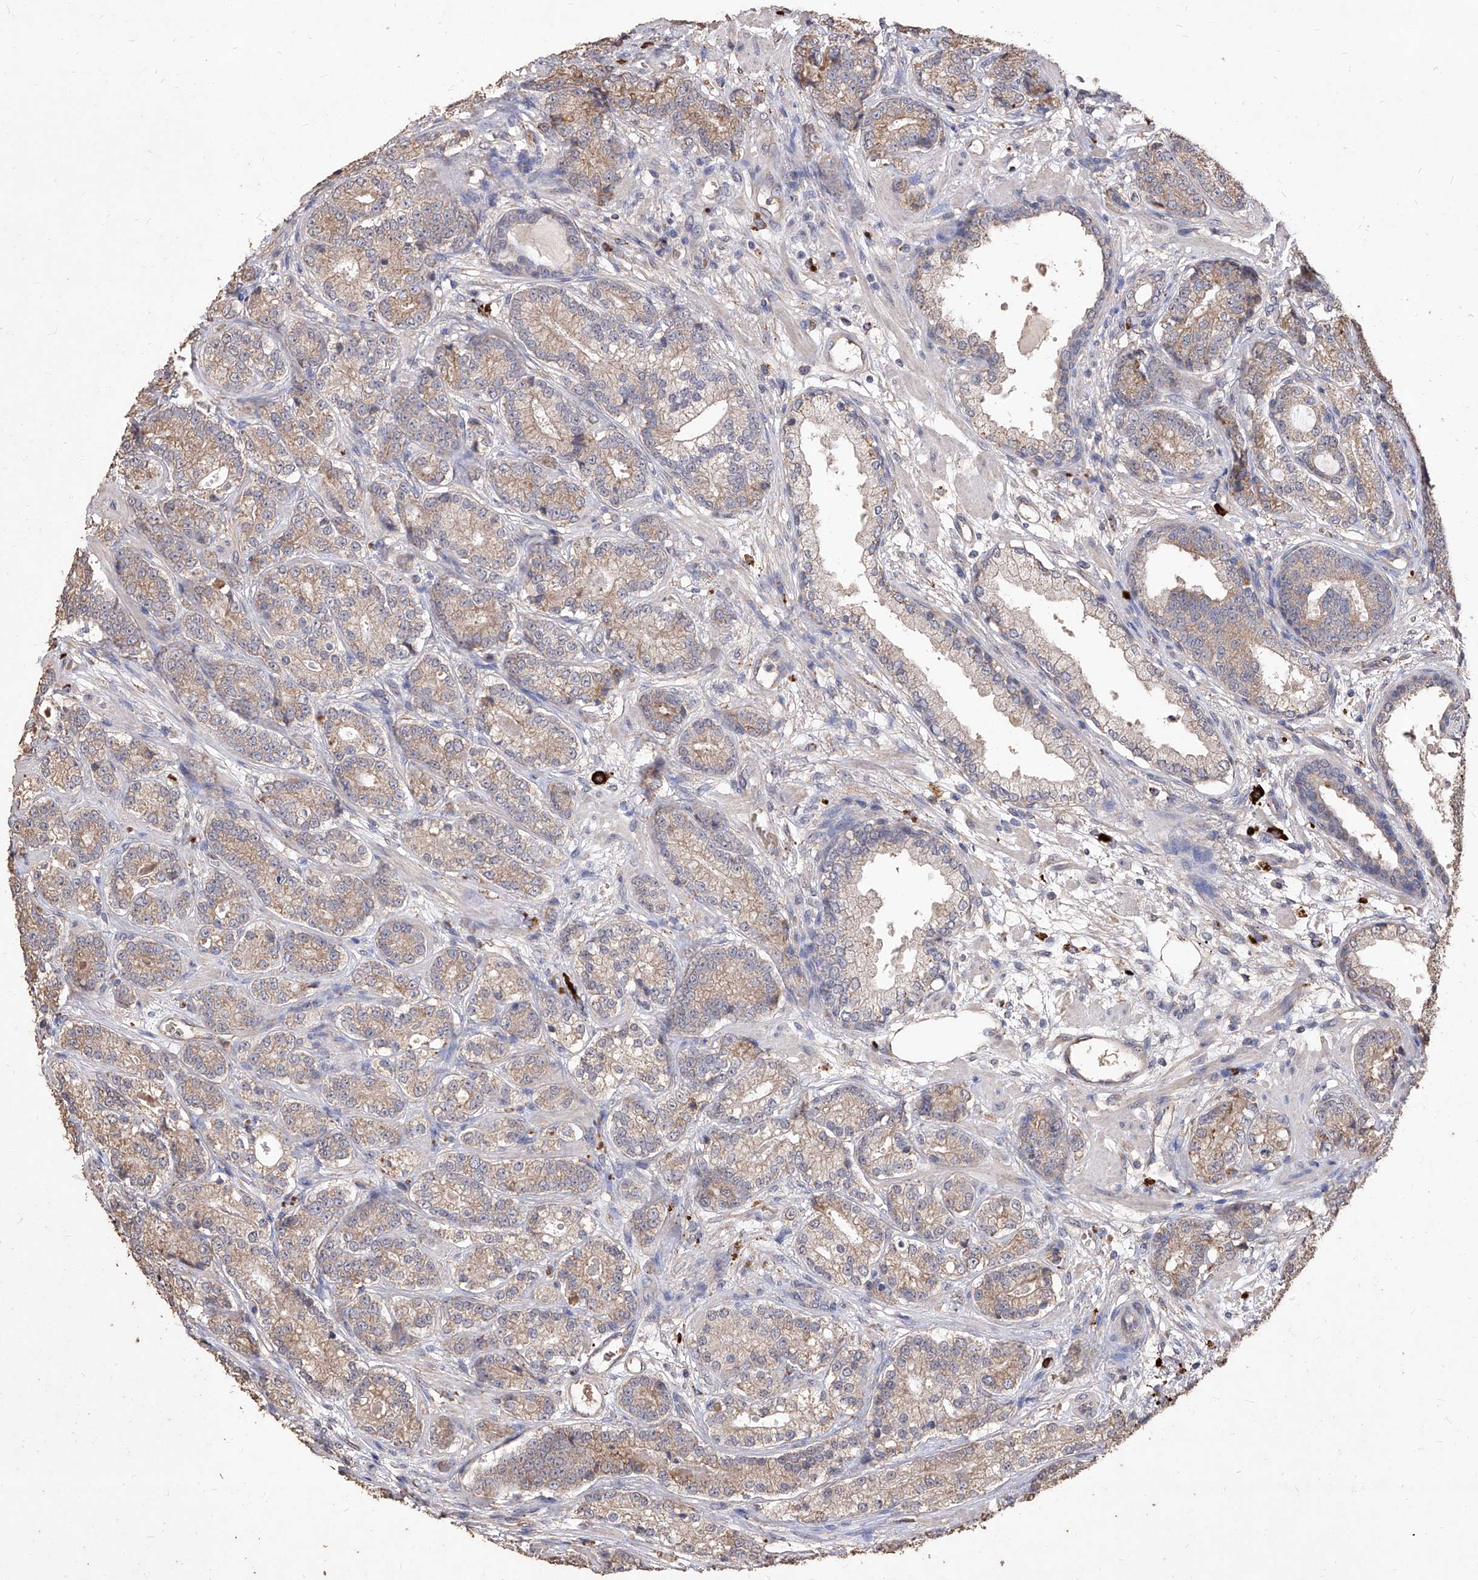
{"staining": {"intensity": "weak", "quantity": ">75%", "location": "cytoplasmic/membranous"}, "tissue": "prostate cancer", "cell_type": "Tumor cells", "image_type": "cancer", "snomed": [{"axis": "morphology", "description": "Adenocarcinoma, High grade"}, {"axis": "topography", "description": "Prostate"}], "caption": "The histopathology image shows staining of prostate high-grade adenocarcinoma, revealing weak cytoplasmic/membranous protein positivity (brown color) within tumor cells.", "gene": "EML1", "patient": {"sex": "male", "age": 61}}